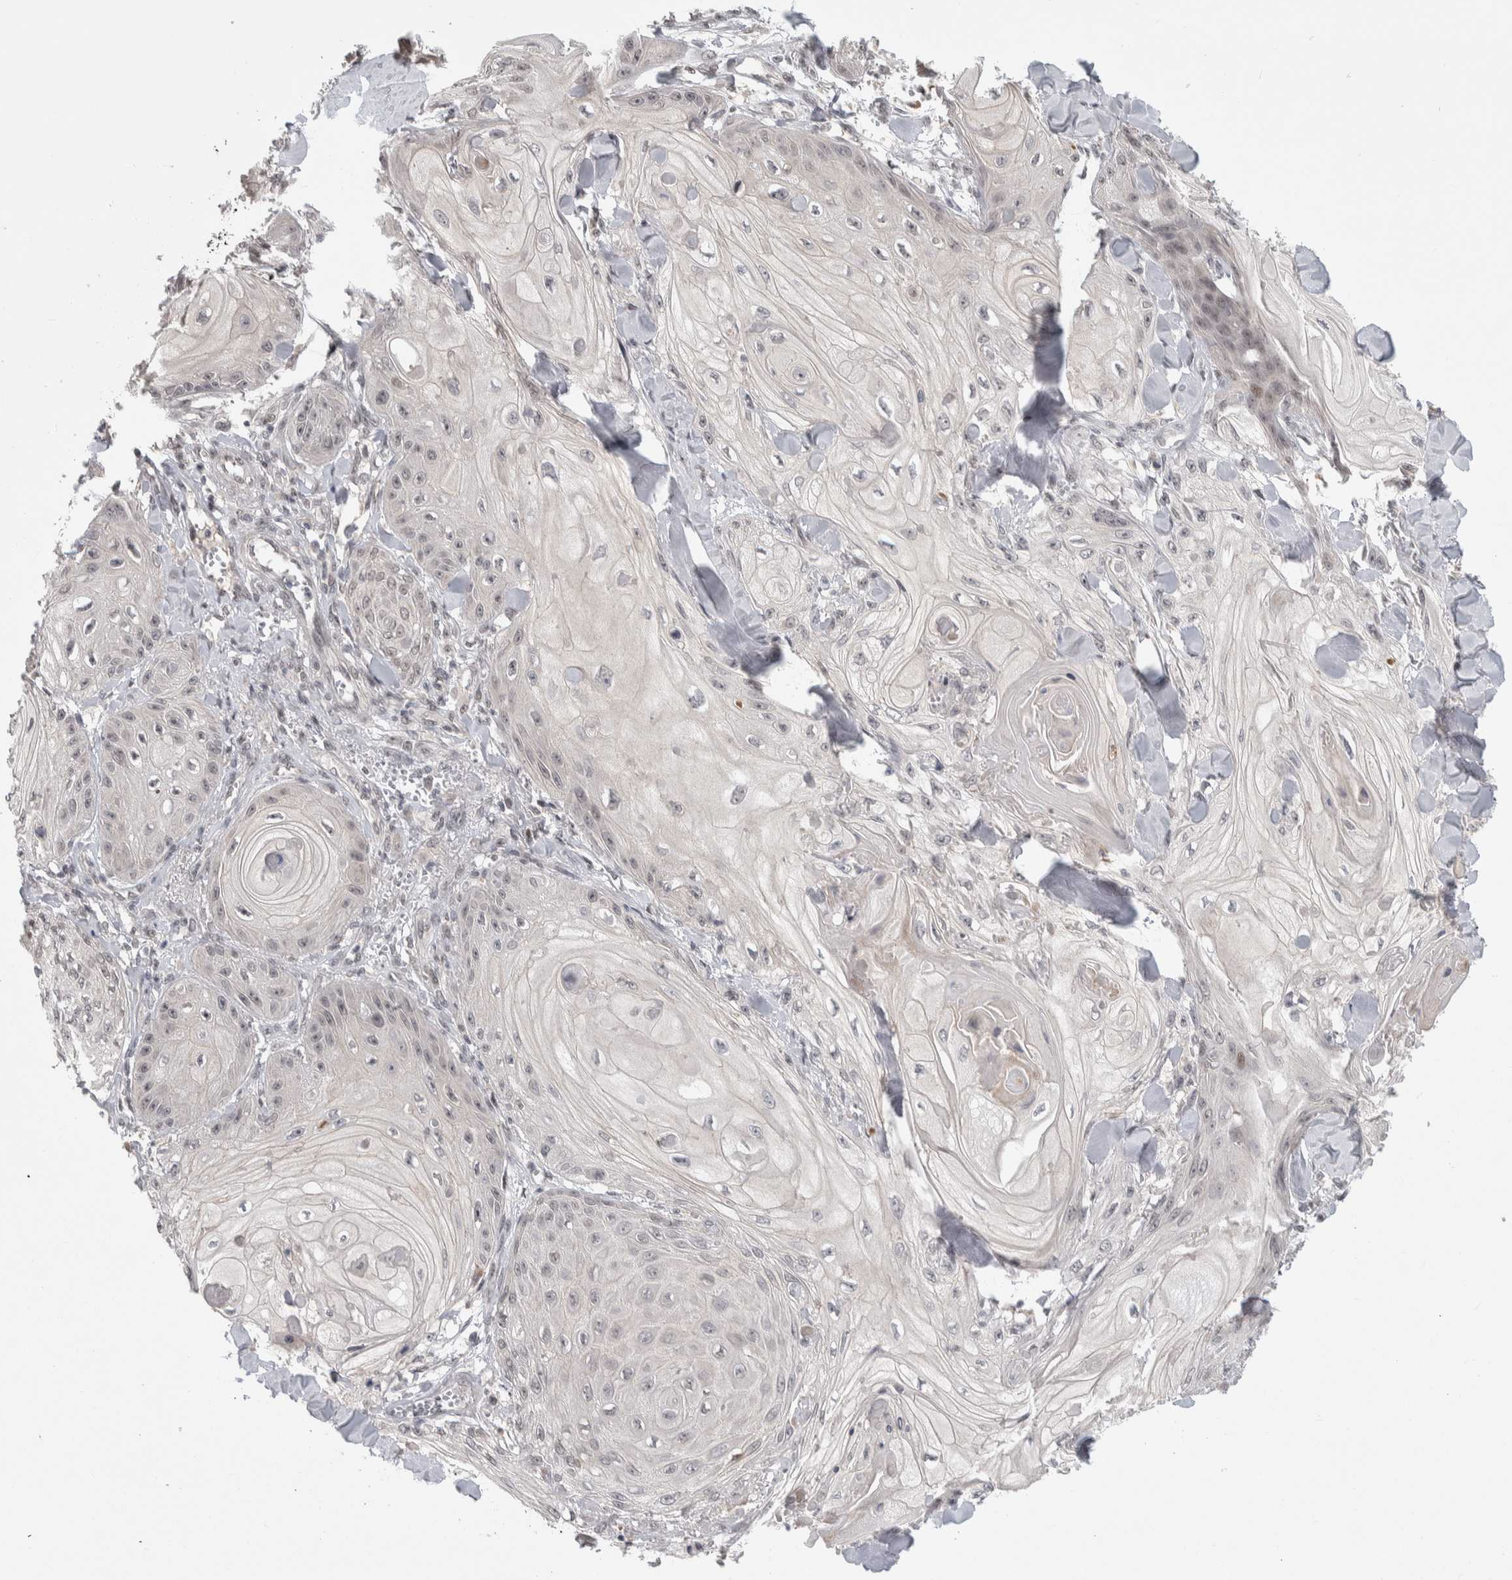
{"staining": {"intensity": "negative", "quantity": "none", "location": "none"}, "tissue": "skin cancer", "cell_type": "Tumor cells", "image_type": "cancer", "snomed": [{"axis": "morphology", "description": "Squamous cell carcinoma, NOS"}, {"axis": "topography", "description": "Skin"}], "caption": "High magnification brightfield microscopy of skin cancer (squamous cell carcinoma) stained with DAB (brown) and counterstained with hematoxylin (blue): tumor cells show no significant positivity.", "gene": "ZSCAN21", "patient": {"sex": "male", "age": 74}}